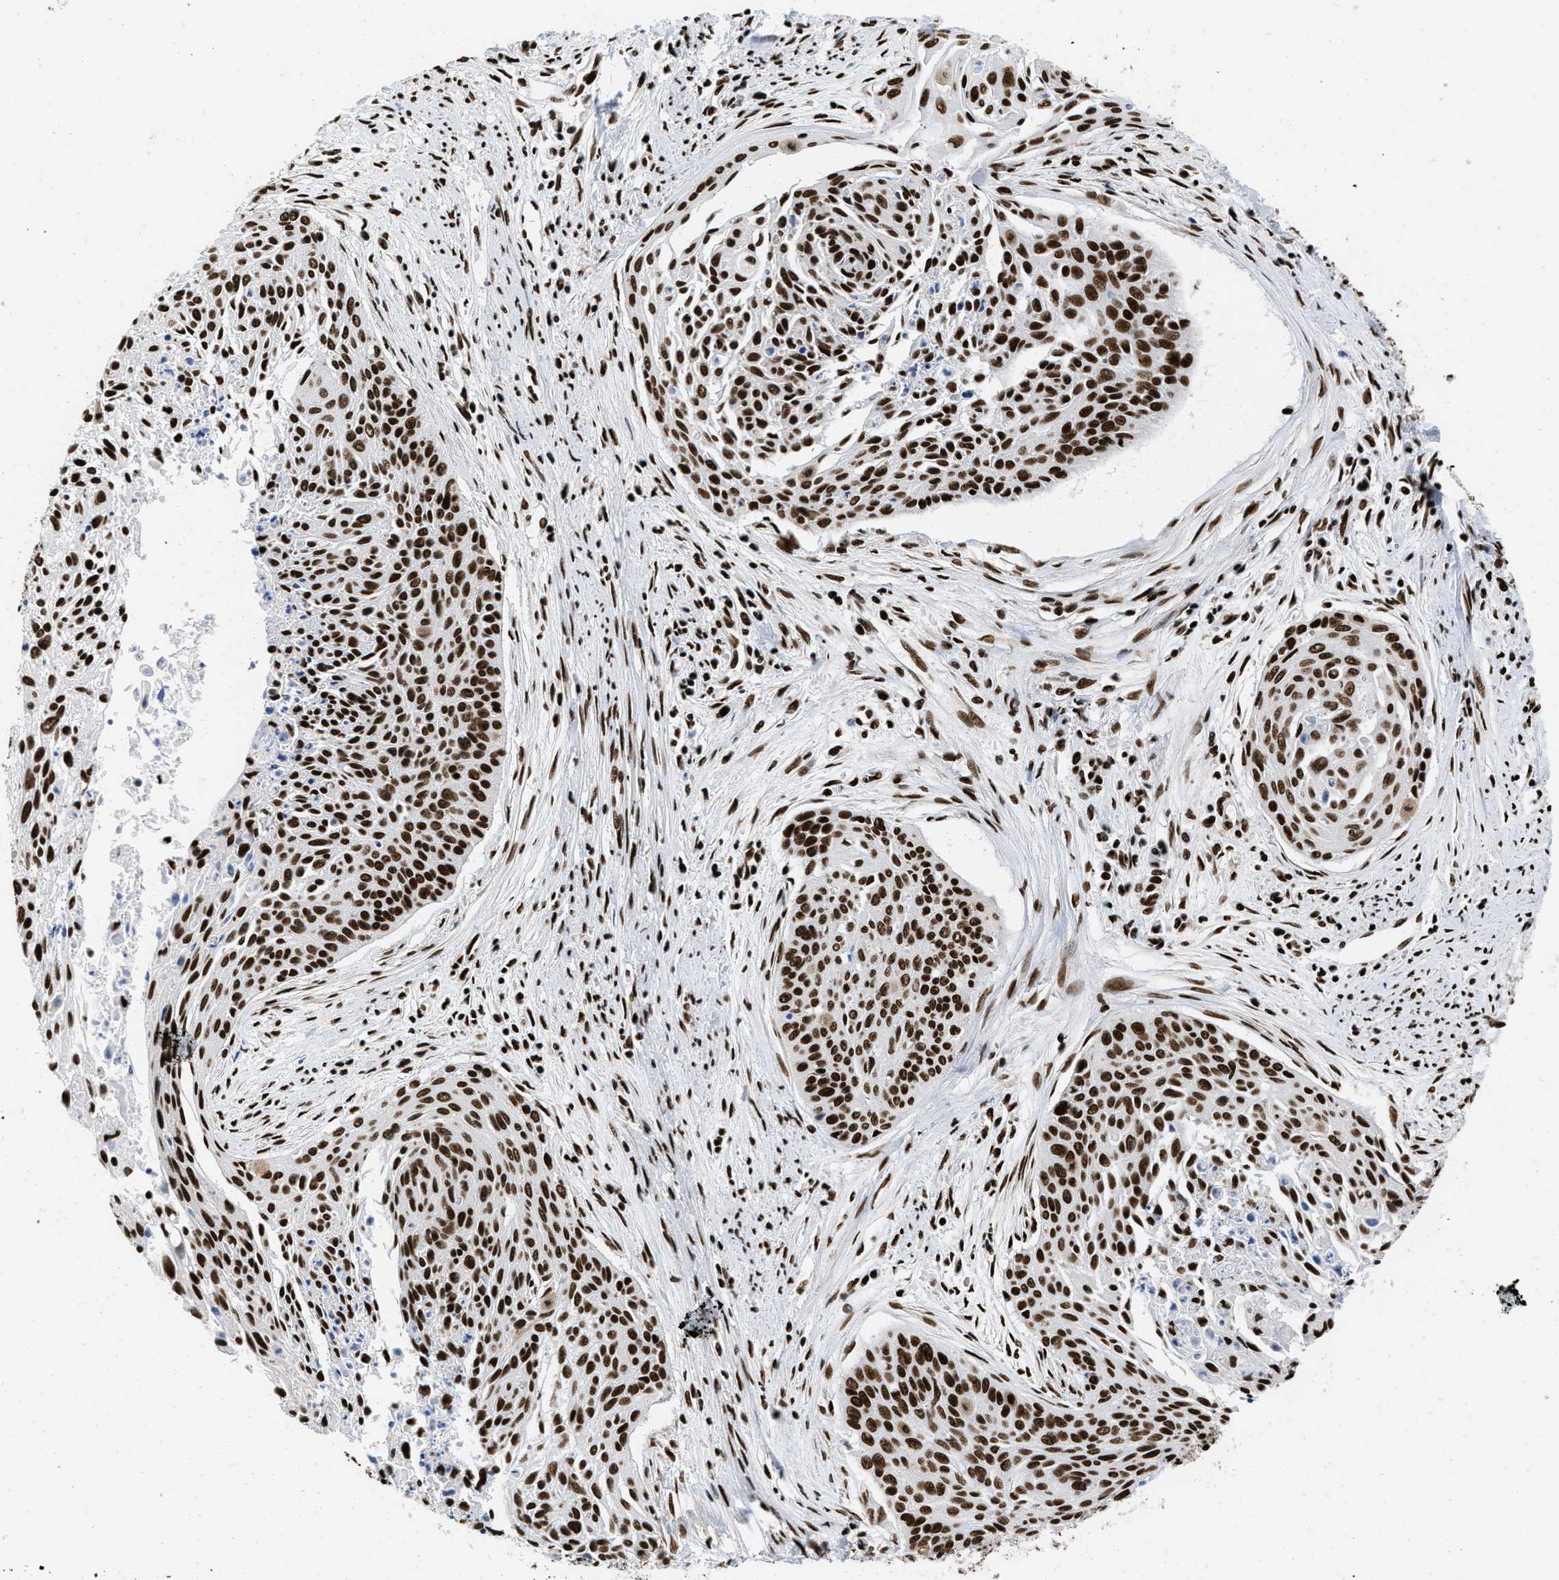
{"staining": {"intensity": "strong", "quantity": ">75%", "location": "nuclear"}, "tissue": "cervical cancer", "cell_type": "Tumor cells", "image_type": "cancer", "snomed": [{"axis": "morphology", "description": "Squamous cell carcinoma, NOS"}, {"axis": "topography", "description": "Cervix"}], "caption": "About >75% of tumor cells in human cervical squamous cell carcinoma reveal strong nuclear protein positivity as visualized by brown immunohistochemical staining.", "gene": "CREB1", "patient": {"sex": "female", "age": 55}}